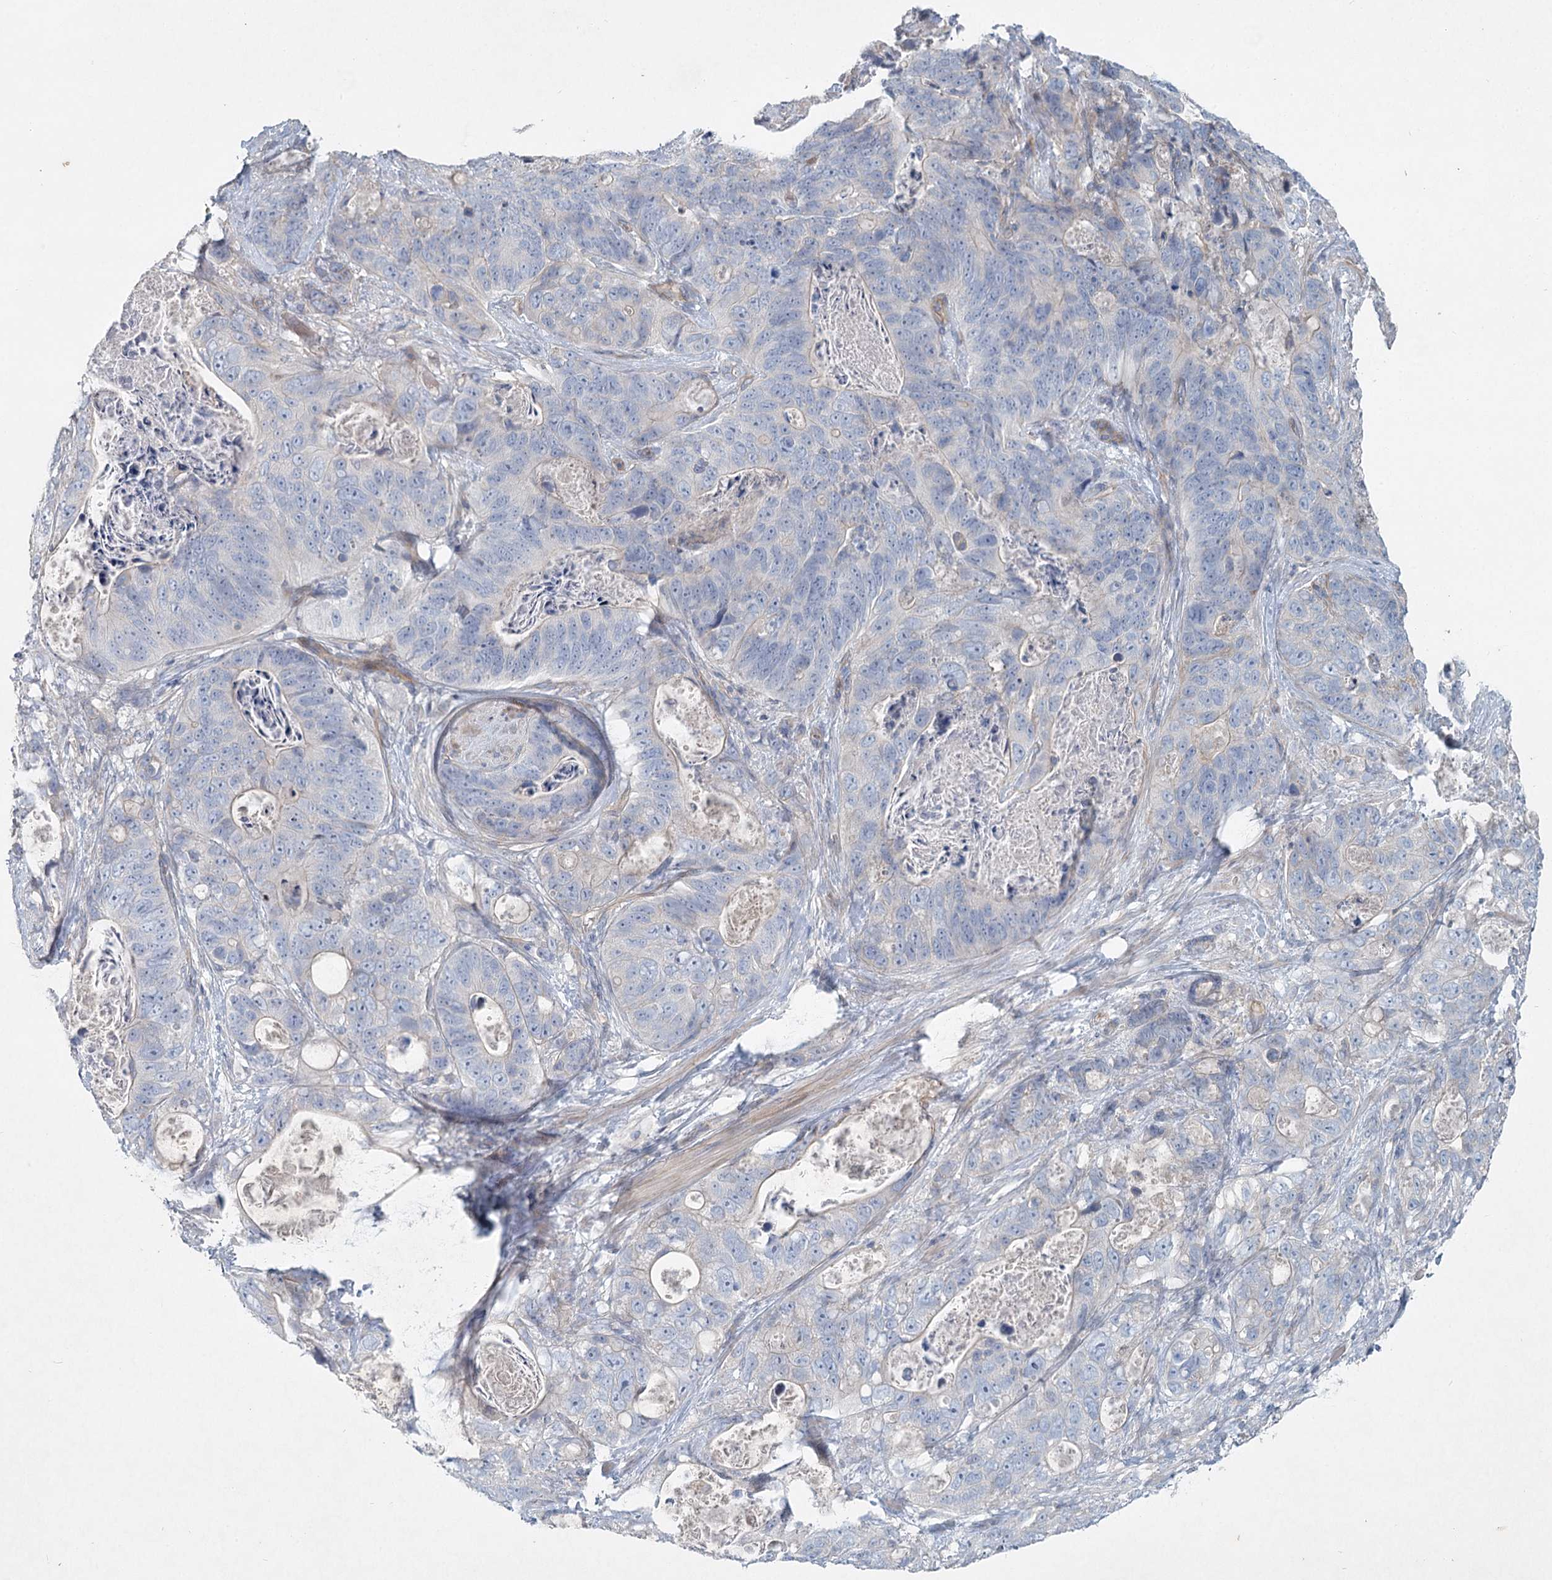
{"staining": {"intensity": "negative", "quantity": "none", "location": "none"}, "tissue": "stomach cancer", "cell_type": "Tumor cells", "image_type": "cancer", "snomed": [{"axis": "morphology", "description": "Normal tissue, NOS"}, {"axis": "morphology", "description": "Adenocarcinoma, NOS"}, {"axis": "topography", "description": "Stomach"}], "caption": "This is an immunohistochemistry (IHC) image of stomach cancer. There is no expression in tumor cells.", "gene": "DNMBP", "patient": {"sex": "female", "age": 89}}